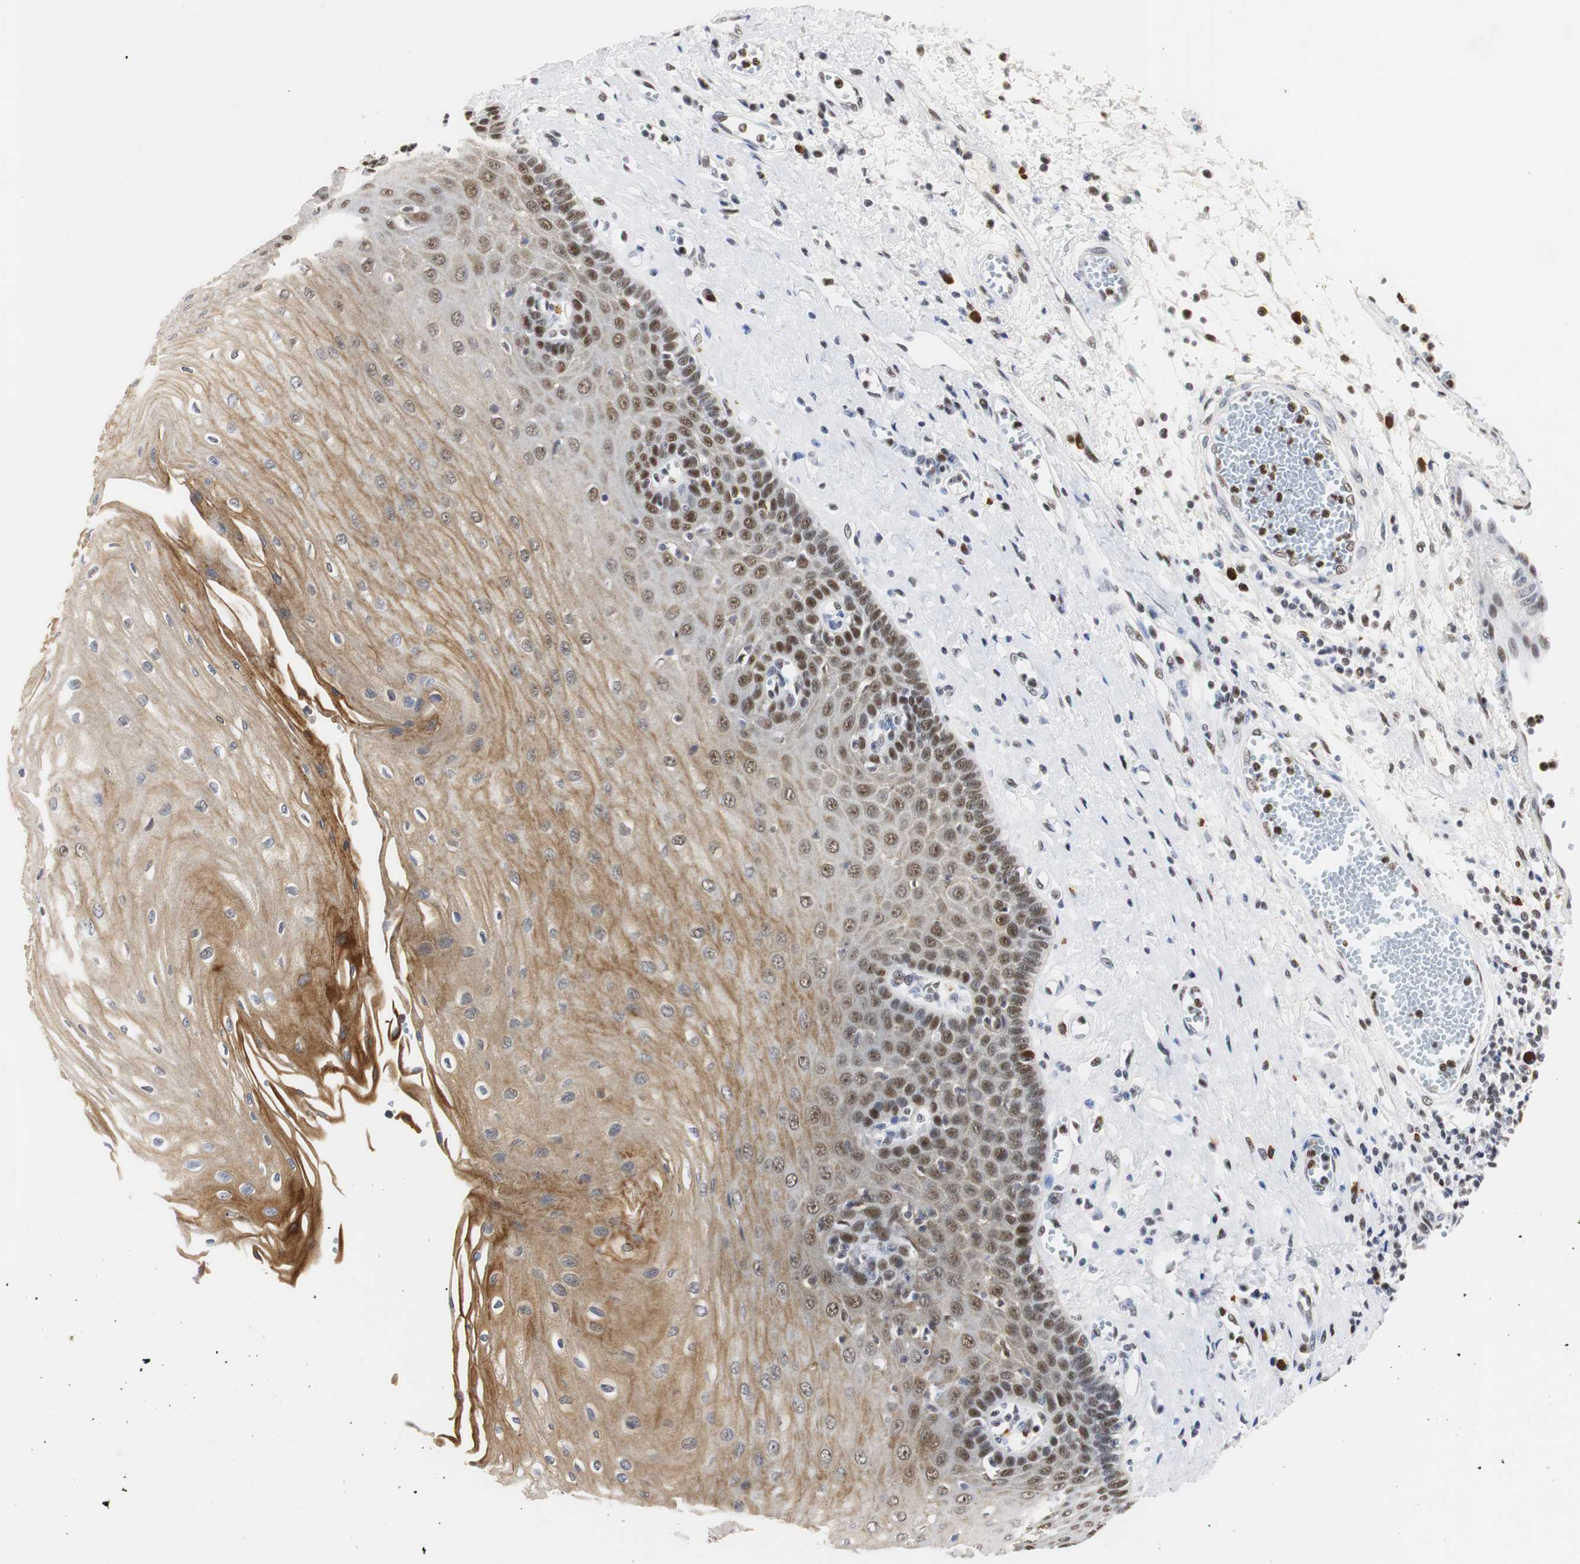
{"staining": {"intensity": "moderate", "quantity": ">75%", "location": "cytoplasmic/membranous,nuclear"}, "tissue": "esophagus", "cell_type": "Squamous epithelial cells", "image_type": "normal", "snomed": [{"axis": "morphology", "description": "Normal tissue, NOS"}, {"axis": "morphology", "description": "Squamous cell carcinoma, NOS"}, {"axis": "topography", "description": "Esophagus"}], "caption": "This is a histology image of immunohistochemistry staining of normal esophagus, which shows moderate positivity in the cytoplasmic/membranous,nuclear of squamous epithelial cells.", "gene": "ZFC3H1", "patient": {"sex": "male", "age": 65}}